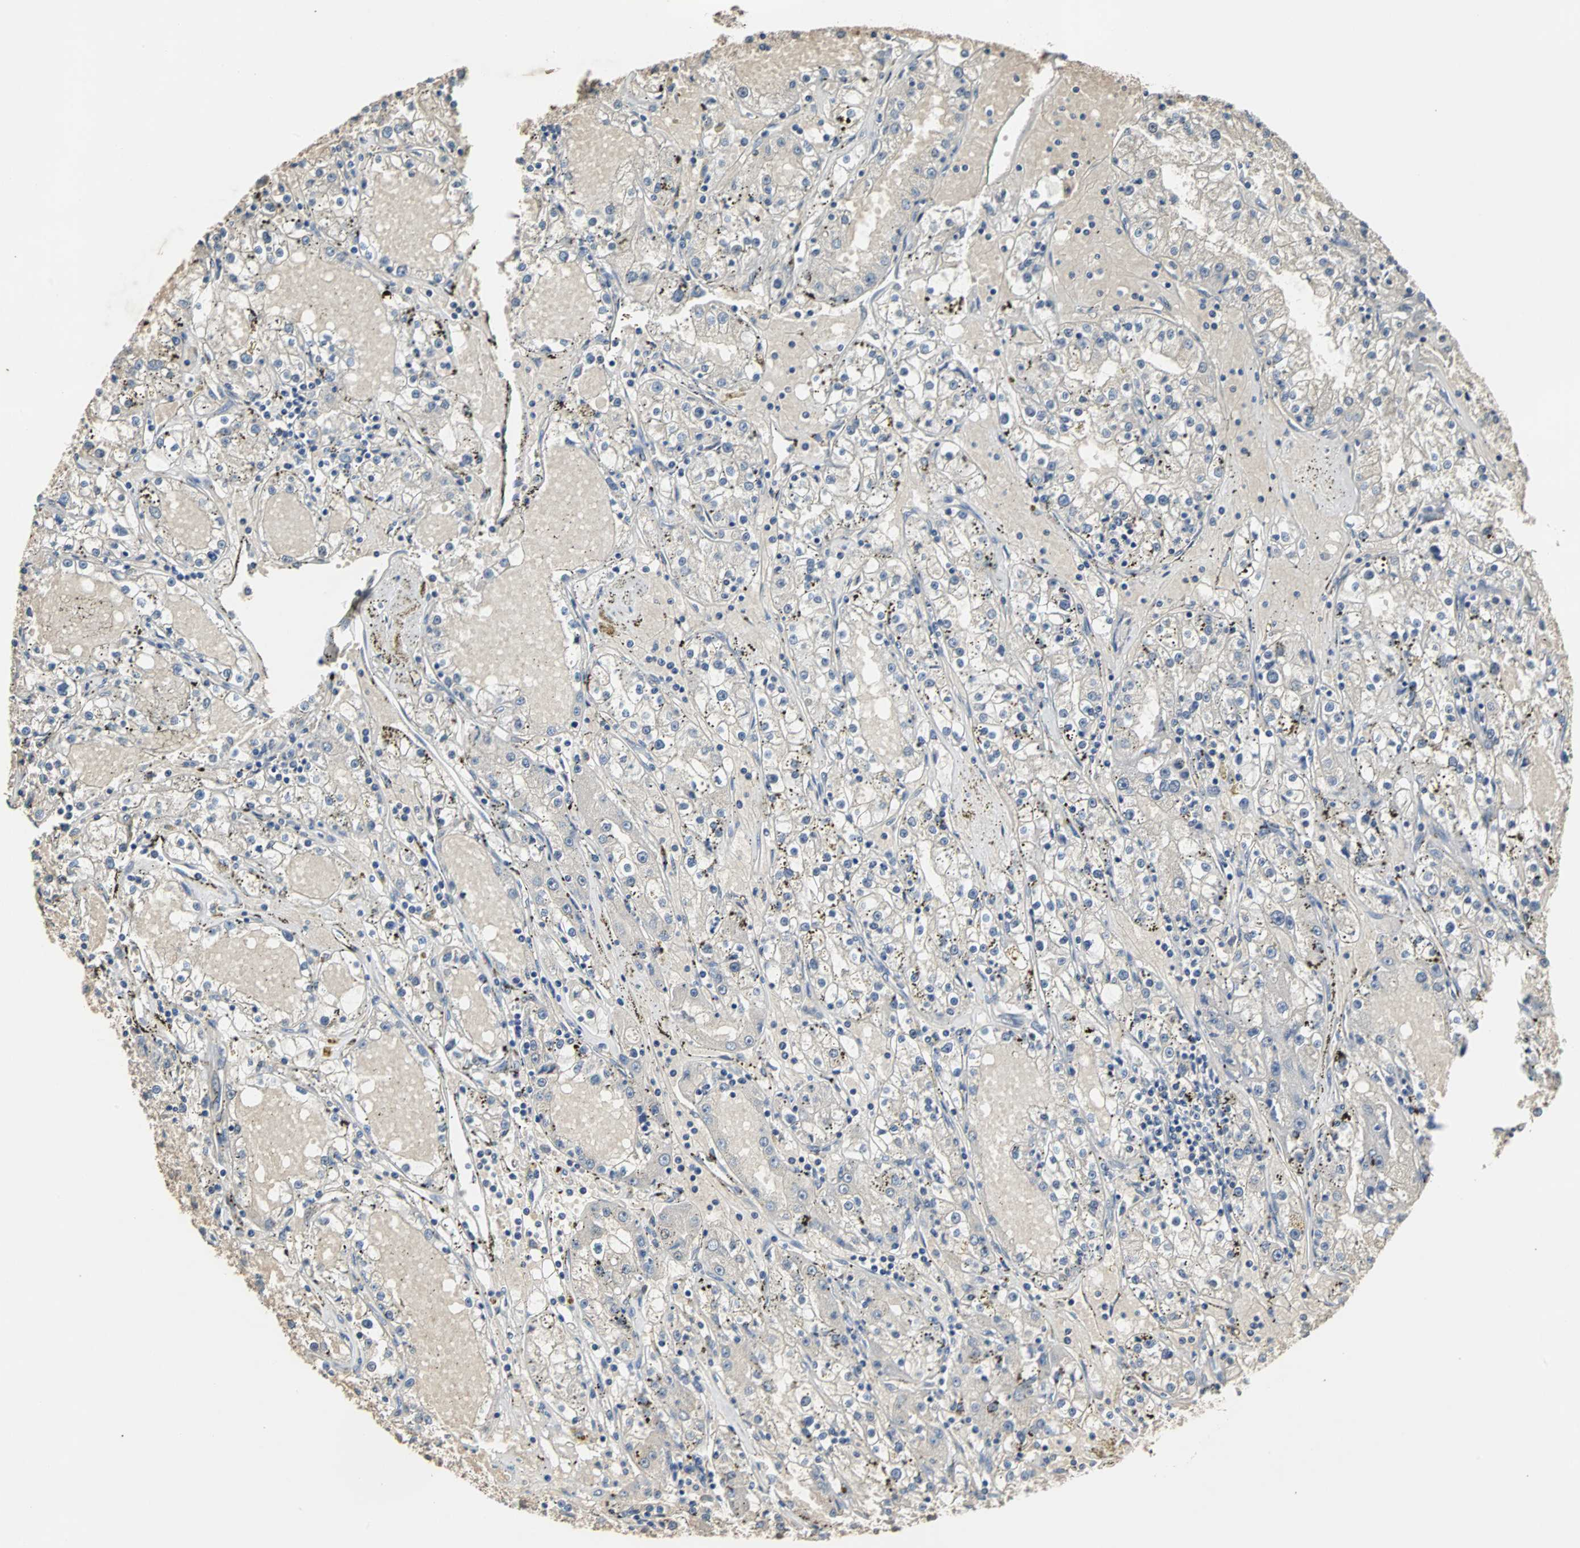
{"staining": {"intensity": "negative", "quantity": "none", "location": "none"}, "tissue": "renal cancer", "cell_type": "Tumor cells", "image_type": "cancer", "snomed": [{"axis": "morphology", "description": "Adenocarcinoma, NOS"}, {"axis": "topography", "description": "Kidney"}], "caption": "DAB immunohistochemical staining of human adenocarcinoma (renal) displays no significant staining in tumor cells. (Brightfield microscopy of DAB immunohistochemistry at high magnification).", "gene": "ABHD2", "patient": {"sex": "male", "age": 56}}